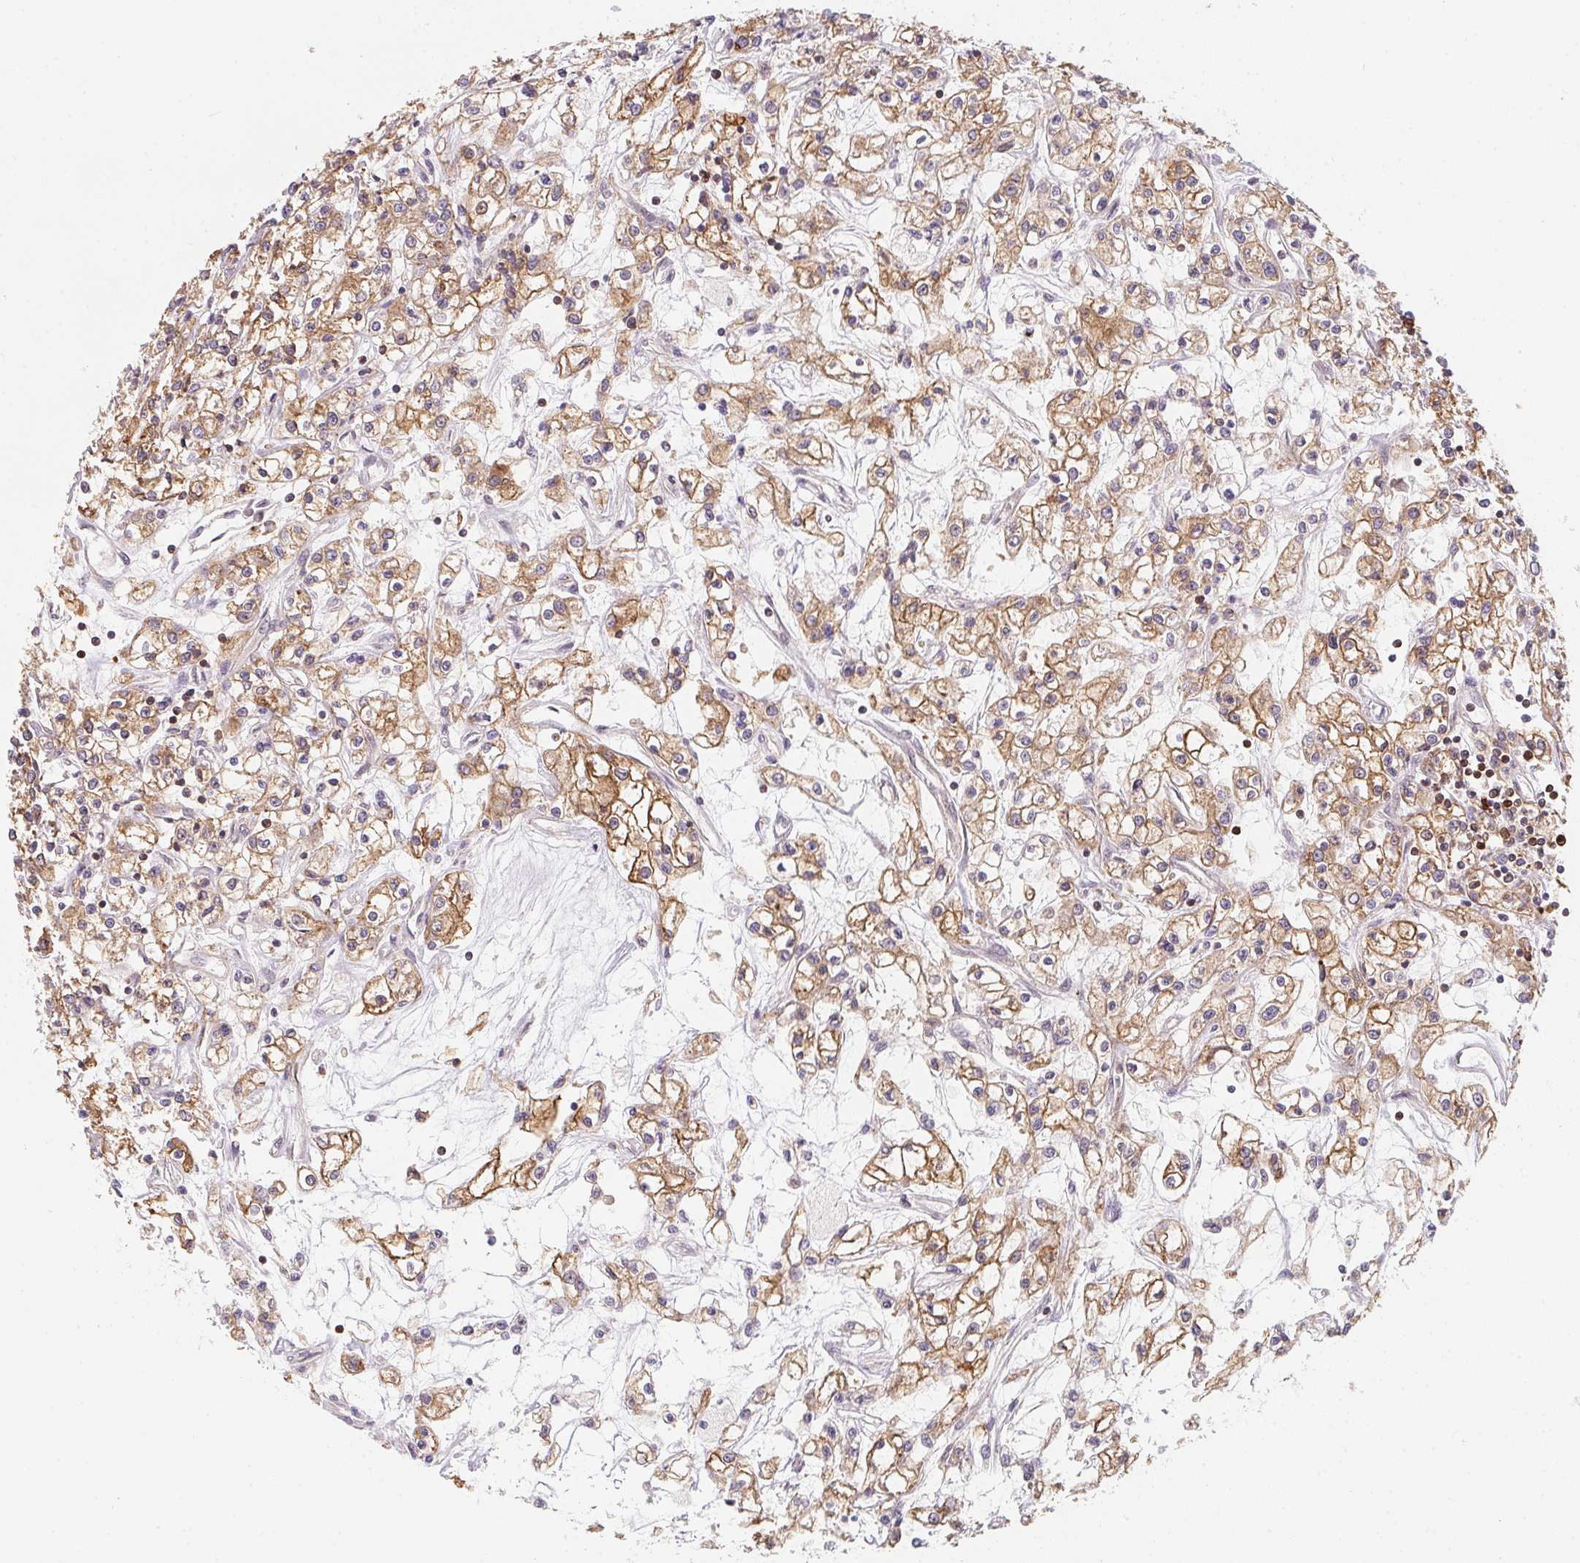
{"staining": {"intensity": "moderate", "quantity": ">75%", "location": "cytoplasmic/membranous"}, "tissue": "renal cancer", "cell_type": "Tumor cells", "image_type": "cancer", "snomed": [{"axis": "morphology", "description": "Adenocarcinoma, NOS"}, {"axis": "topography", "description": "Kidney"}], "caption": "Renal cancer stained with a protein marker displays moderate staining in tumor cells.", "gene": "ANKRD13A", "patient": {"sex": "female", "age": 59}}